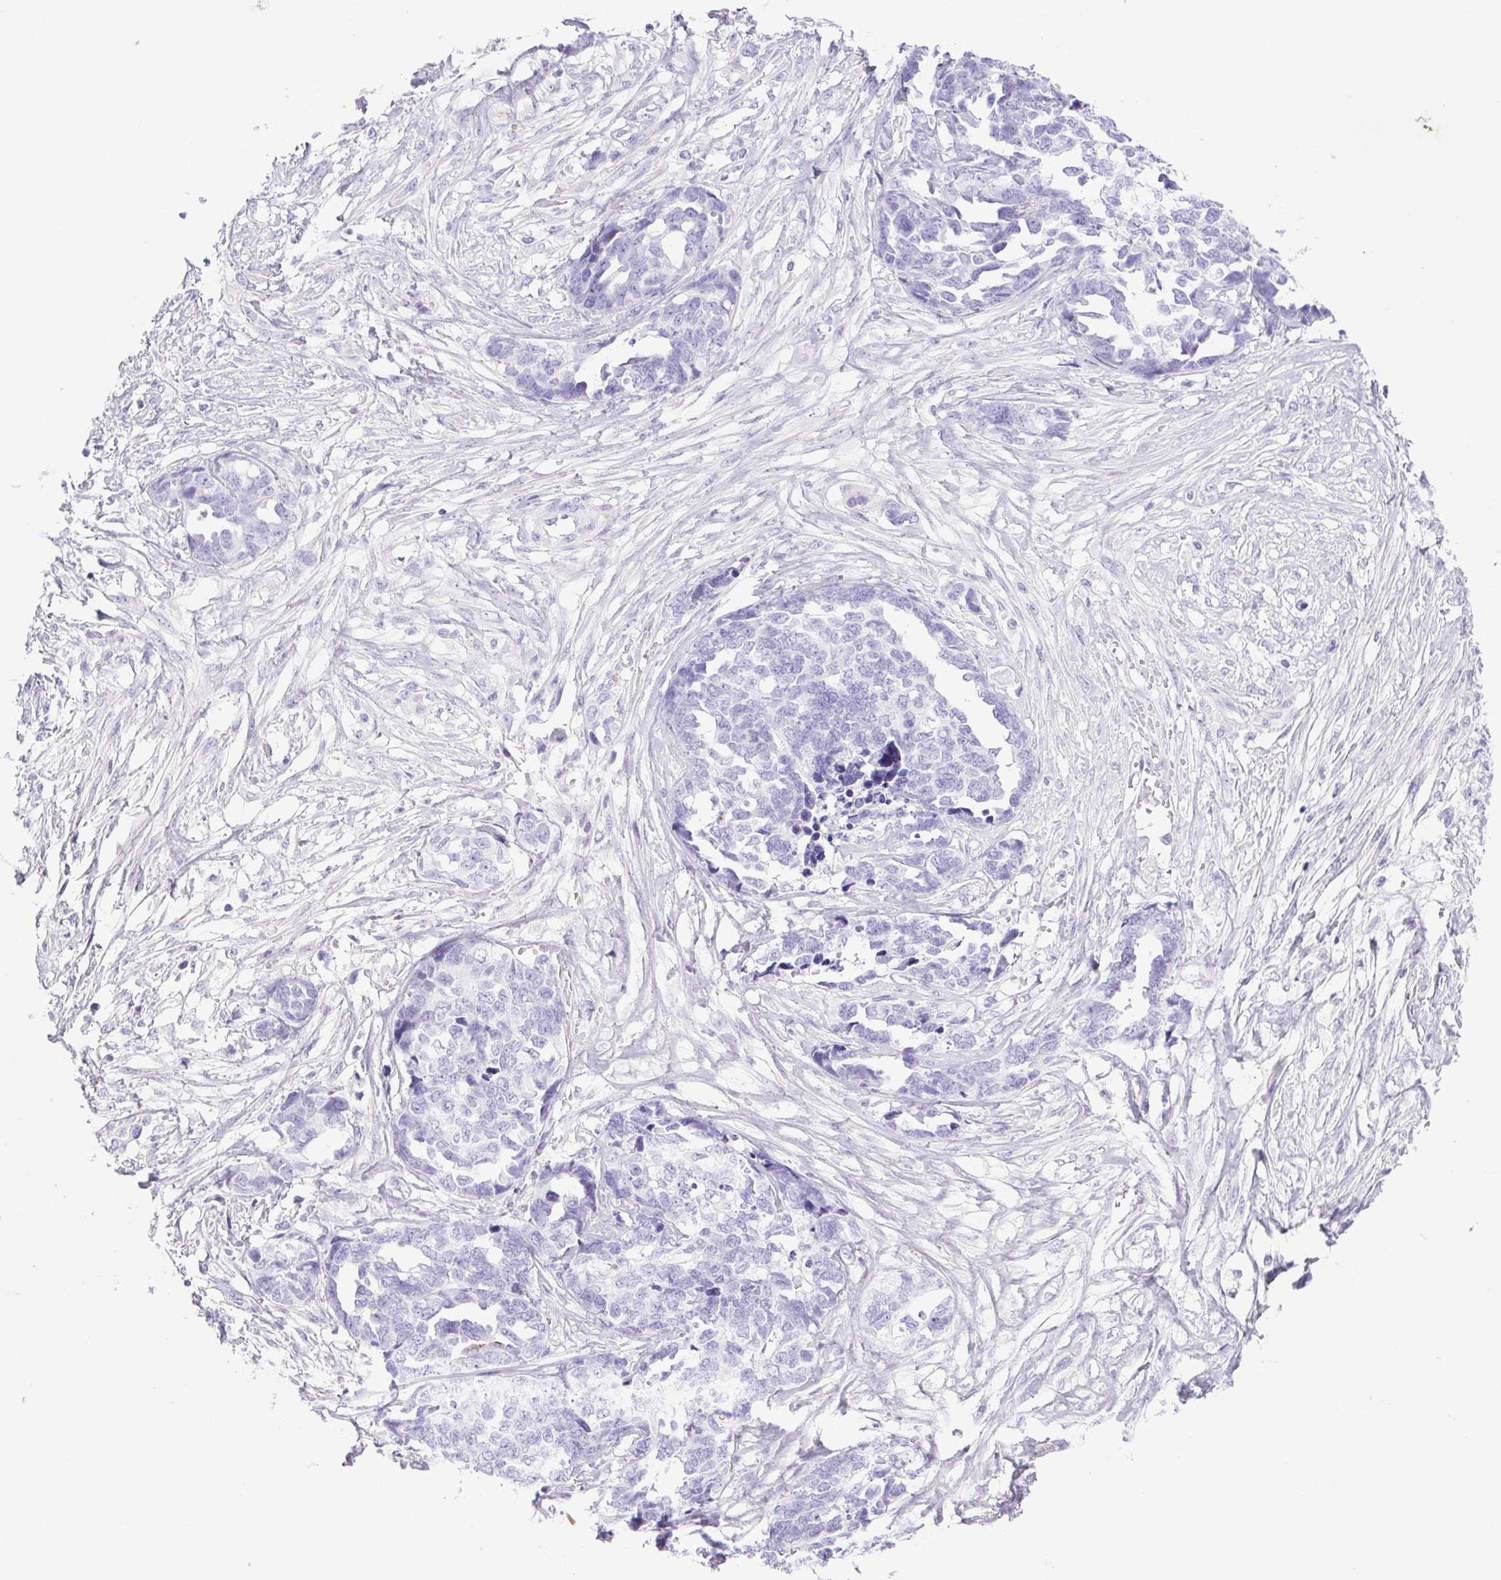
{"staining": {"intensity": "negative", "quantity": "none", "location": "none"}, "tissue": "ovarian cancer", "cell_type": "Tumor cells", "image_type": "cancer", "snomed": [{"axis": "morphology", "description": "Cystadenocarcinoma, serous, NOS"}, {"axis": "topography", "description": "Ovary"}], "caption": "Serous cystadenocarcinoma (ovarian) was stained to show a protein in brown. There is no significant positivity in tumor cells. (Immunohistochemistry, brightfield microscopy, high magnification).", "gene": "CDSN", "patient": {"sex": "female", "age": 69}}